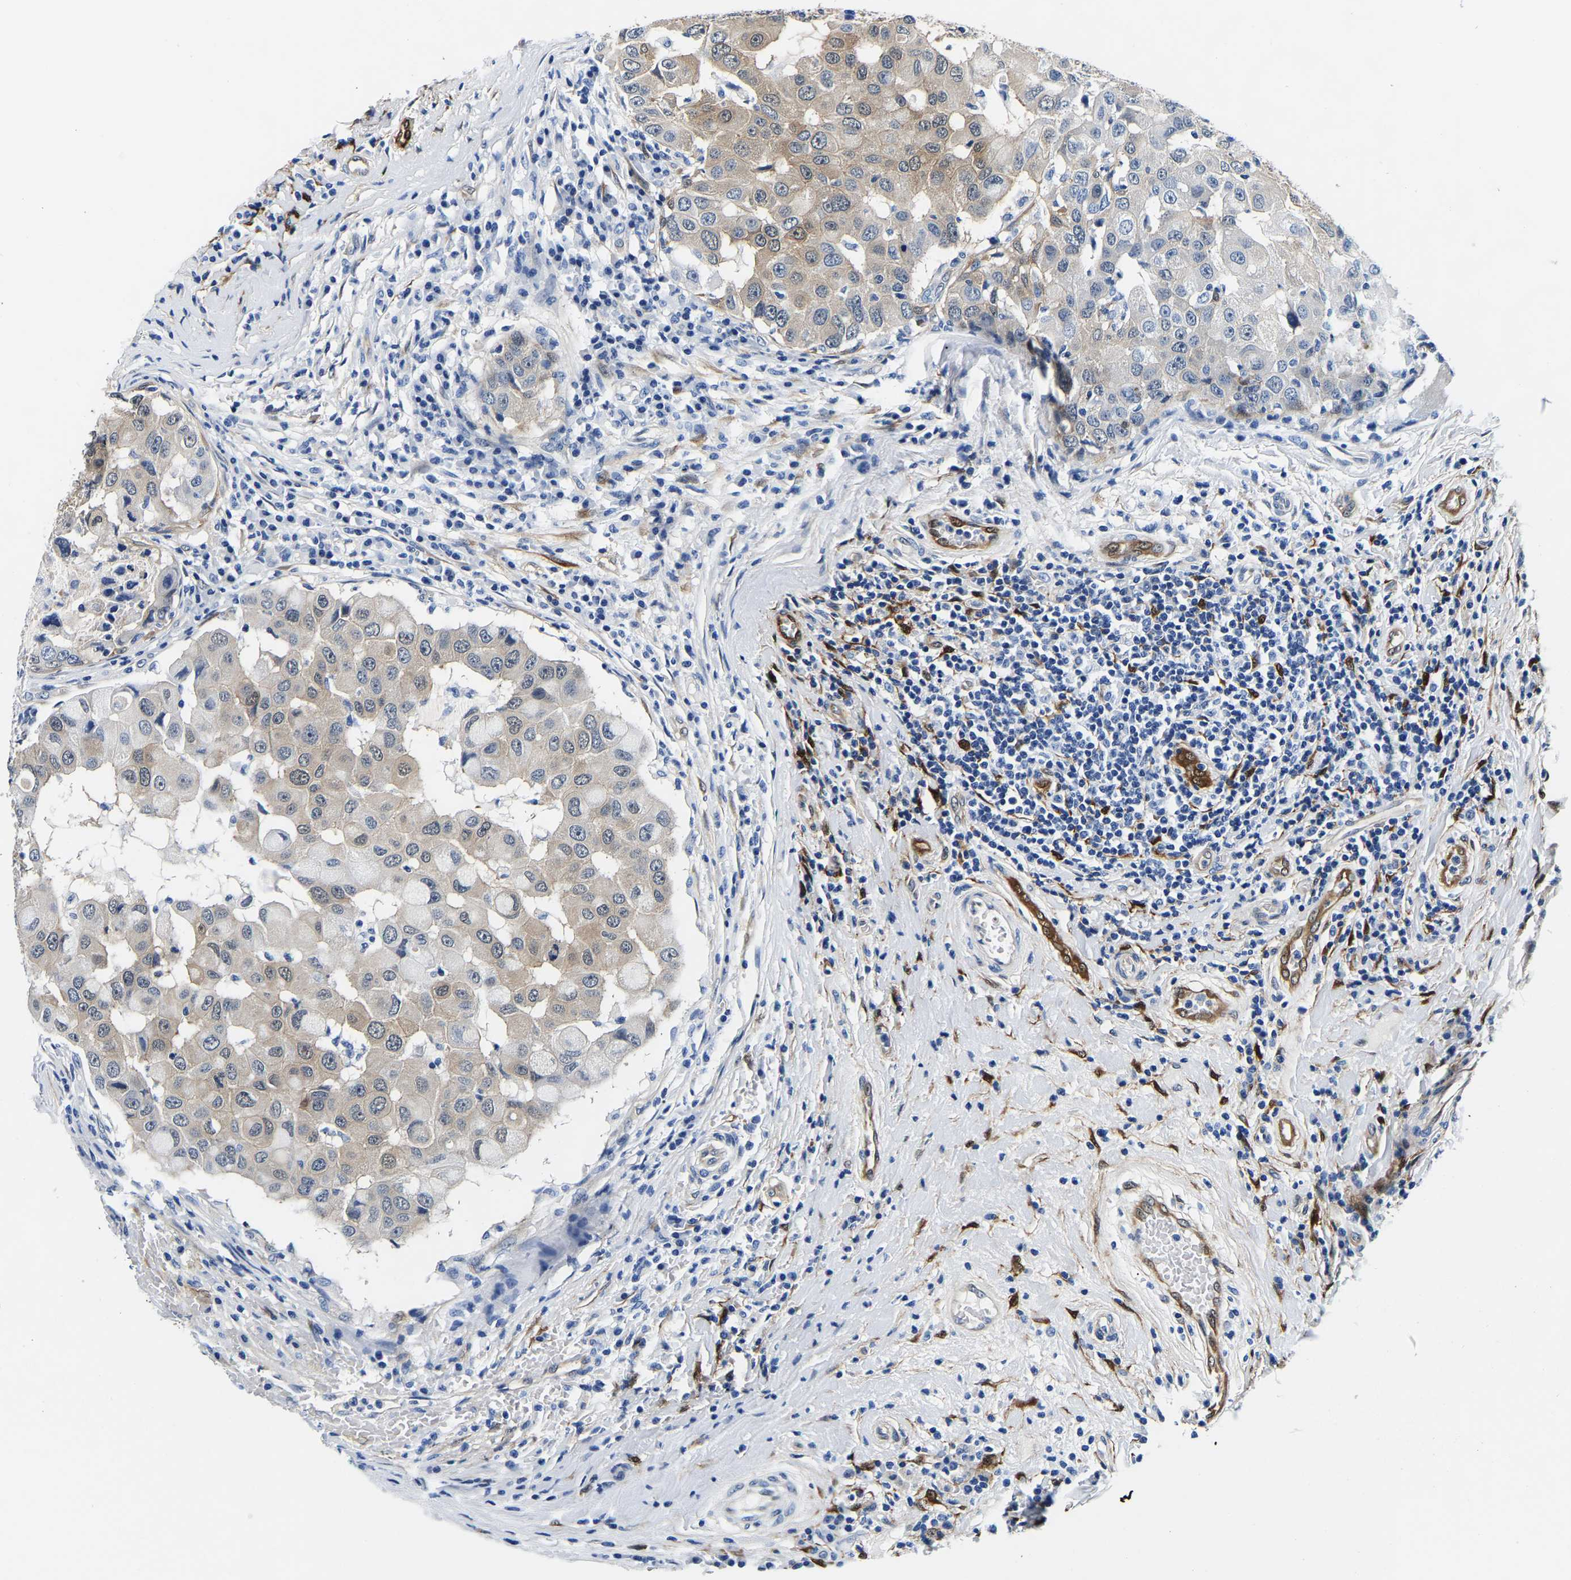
{"staining": {"intensity": "weak", "quantity": ">75%", "location": "cytoplasmic/membranous"}, "tissue": "breast cancer", "cell_type": "Tumor cells", "image_type": "cancer", "snomed": [{"axis": "morphology", "description": "Duct carcinoma"}, {"axis": "topography", "description": "Breast"}], "caption": "An IHC histopathology image of neoplastic tissue is shown. Protein staining in brown labels weak cytoplasmic/membranous positivity in infiltrating ductal carcinoma (breast) within tumor cells.", "gene": "S100A13", "patient": {"sex": "female", "age": 27}}